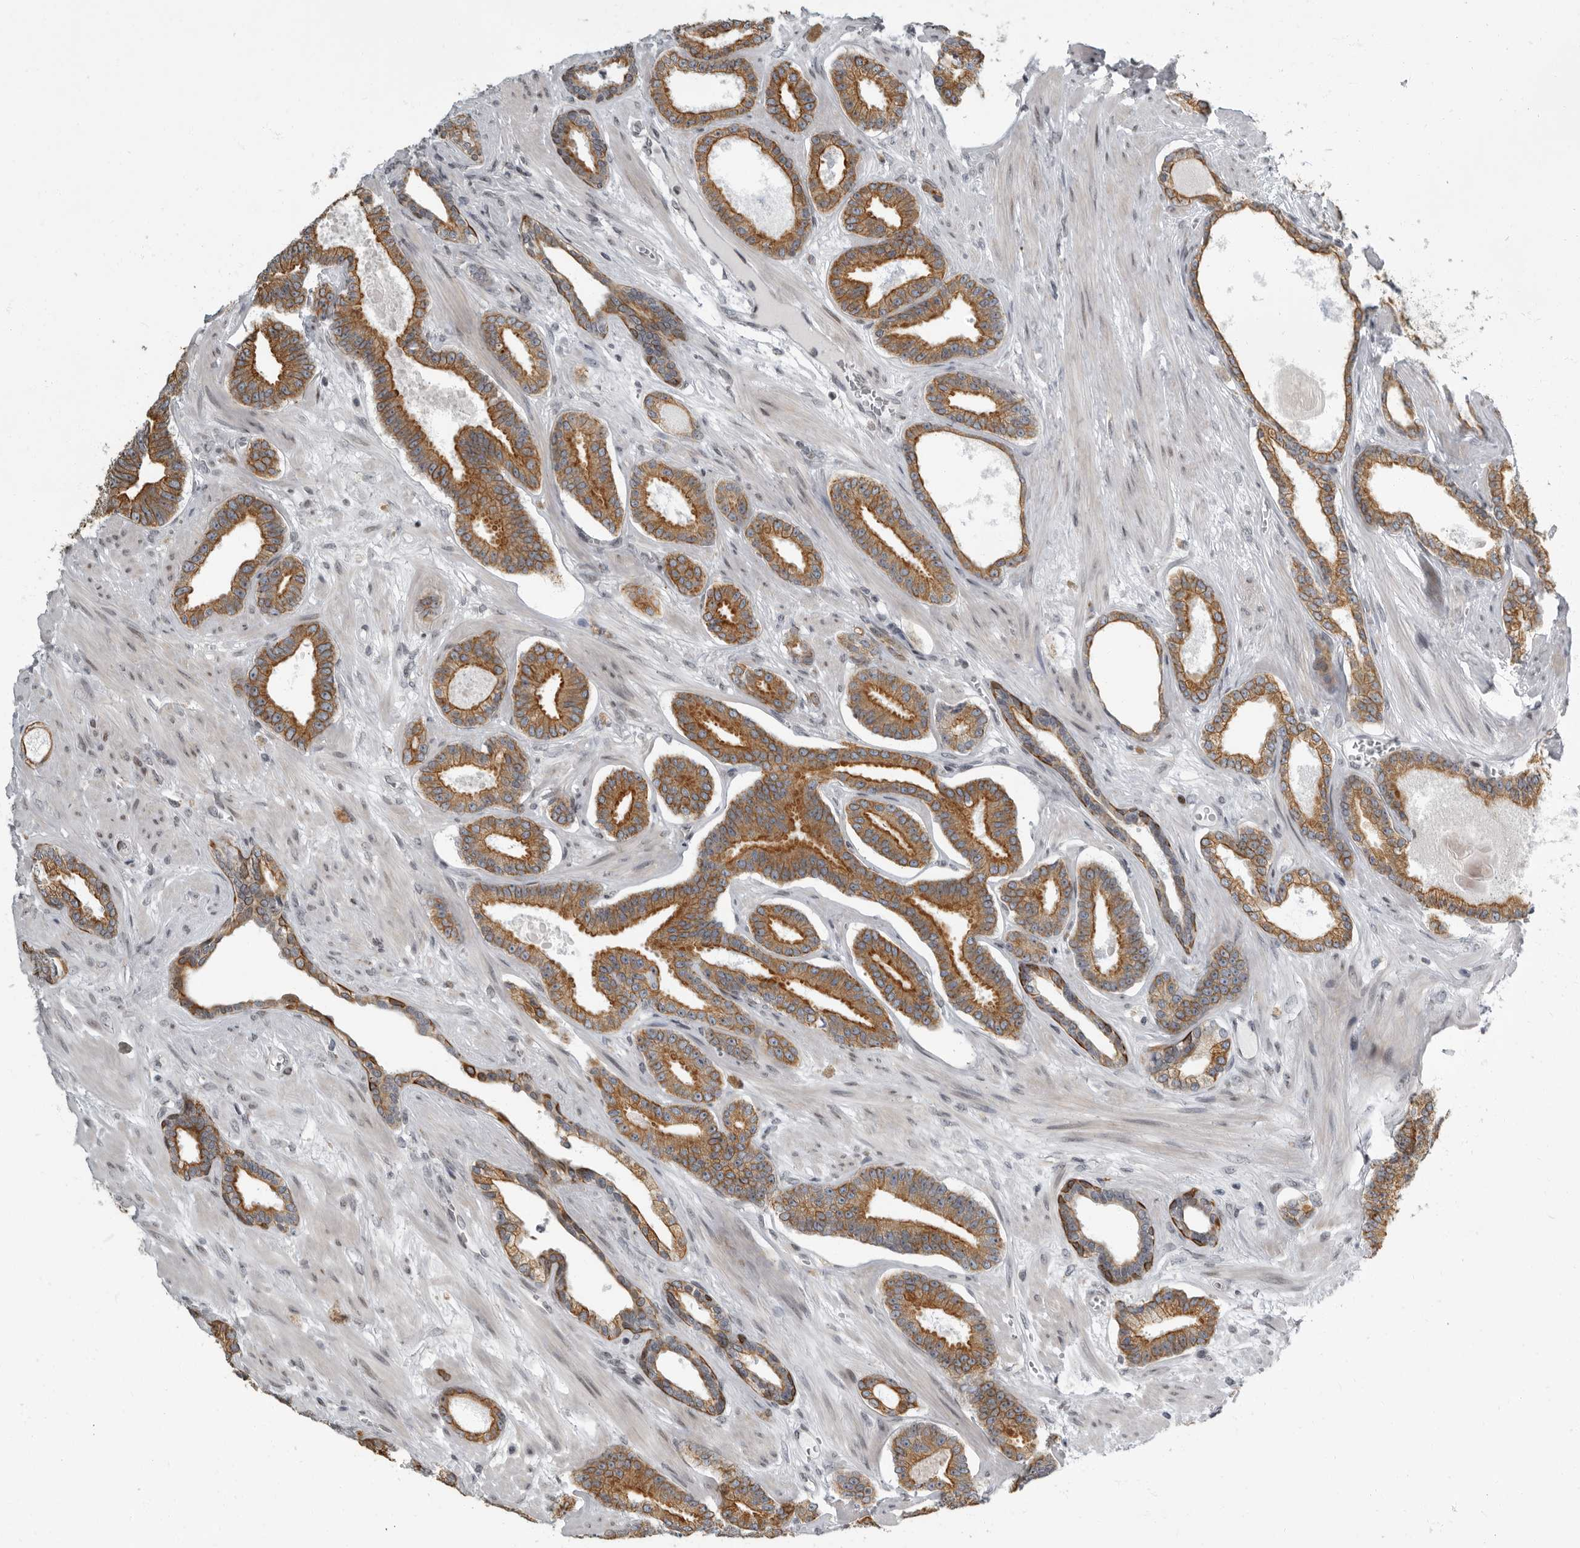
{"staining": {"intensity": "moderate", "quantity": ">75%", "location": "cytoplasmic/membranous"}, "tissue": "prostate cancer", "cell_type": "Tumor cells", "image_type": "cancer", "snomed": [{"axis": "morphology", "description": "Adenocarcinoma, Low grade"}, {"axis": "topography", "description": "Prostate"}], "caption": "IHC staining of prostate cancer (low-grade adenocarcinoma), which reveals medium levels of moderate cytoplasmic/membranous staining in about >75% of tumor cells indicating moderate cytoplasmic/membranous protein positivity. The staining was performed using DAB (3,3'-diaminobenzidine) (brown) for protein detection and nuclei were counterstained in hematoxylin (blue).", "gene": "EVI5", "patient": {"sex": "male", "age": 70}}